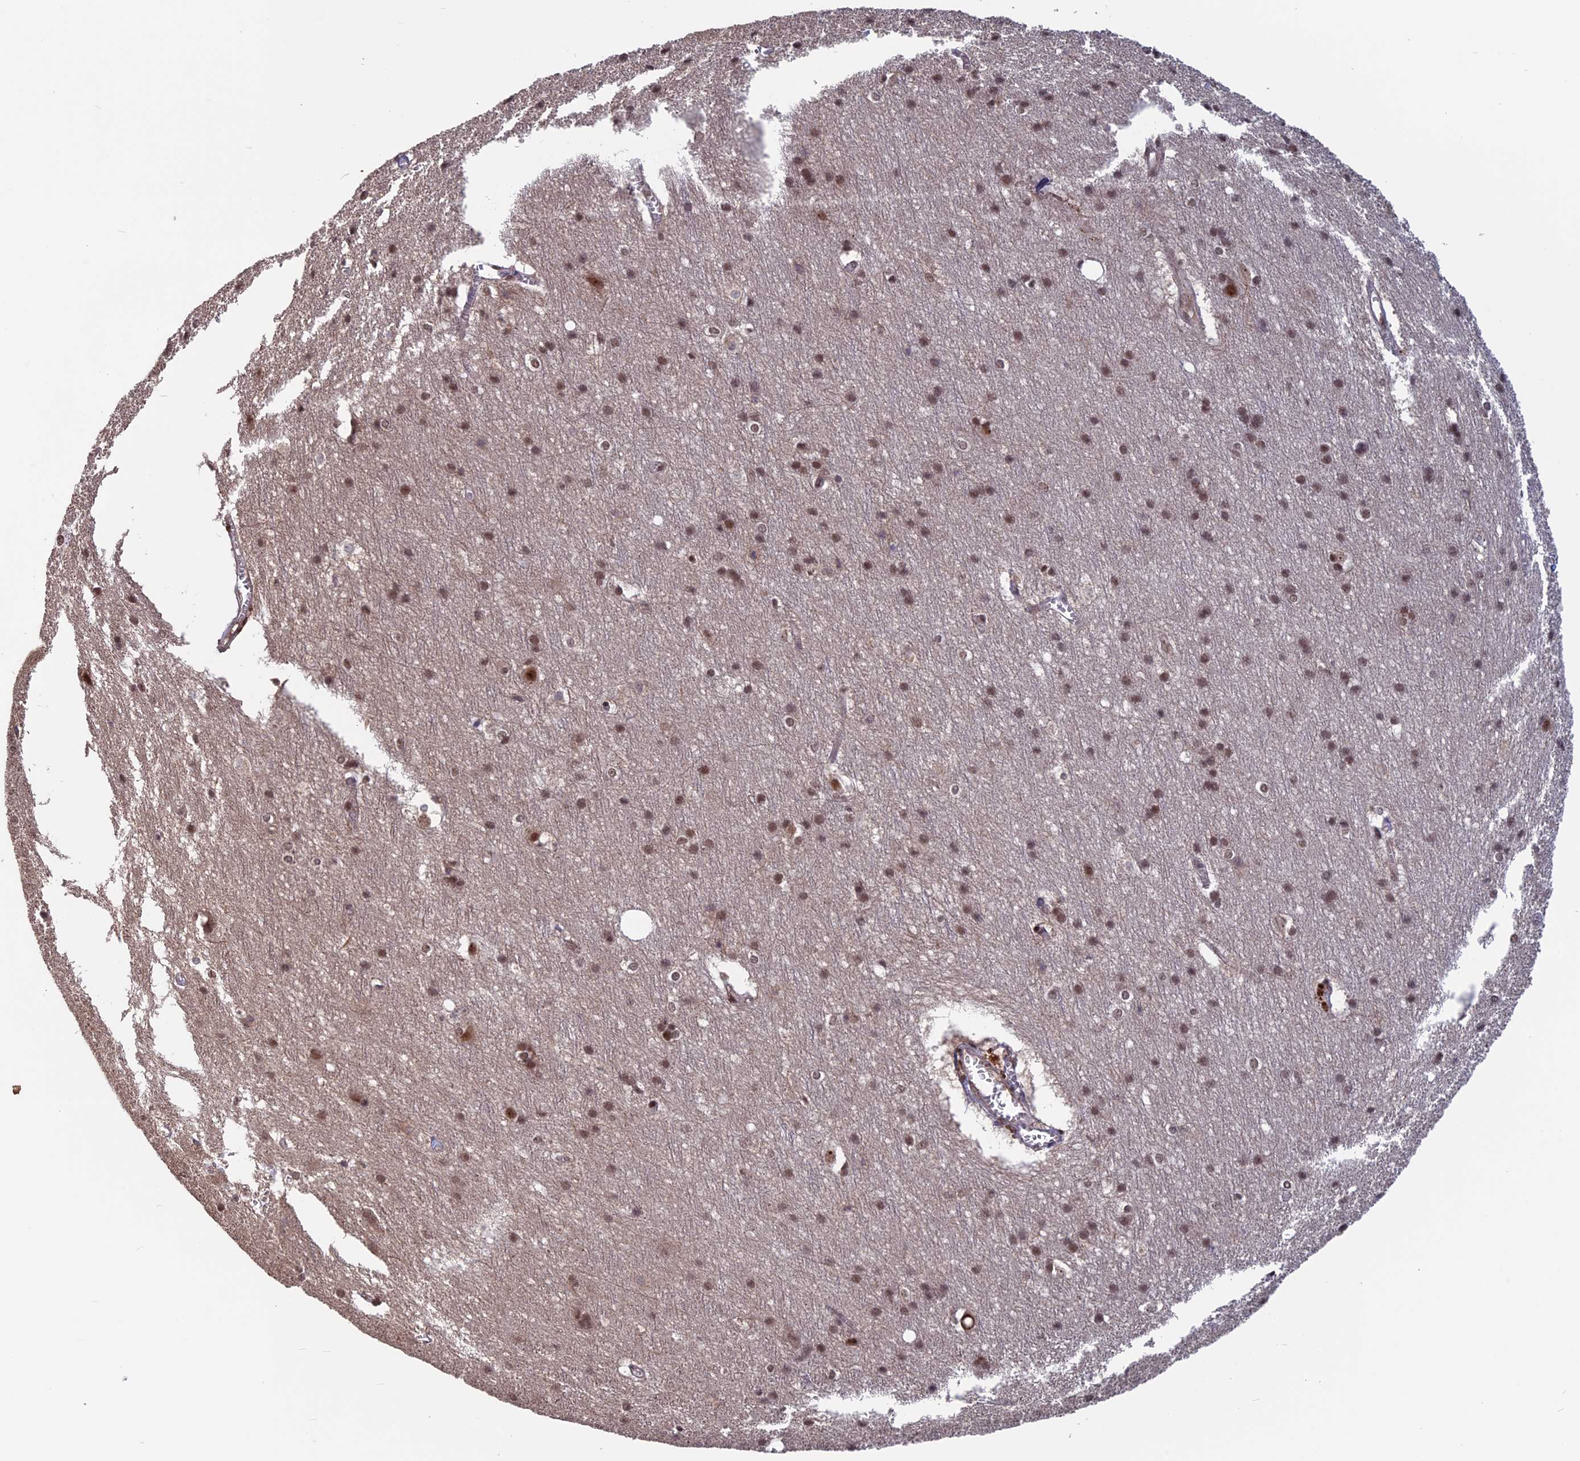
{"staining": {"intensity": "negative", "quantity": "none", "location": "none"}, "tissue": "cerebral cortex", "cell_type": "Endothelial cells", "image_type": "normal", "snomed": [{"axis": "morphology", "description": "Normal tissue, NOS"}, {"axis": "topography", "description": "Cerebral cortex"}], "caption": "Endothelial cells are negative for brown protein staining in unremarkable cerebral cortex. (Immunohistochemistry (ihc), brightfield microscopy, high magnification).", "gene": "CACTIN", "patient": {"sex": "male", "age": 54}}